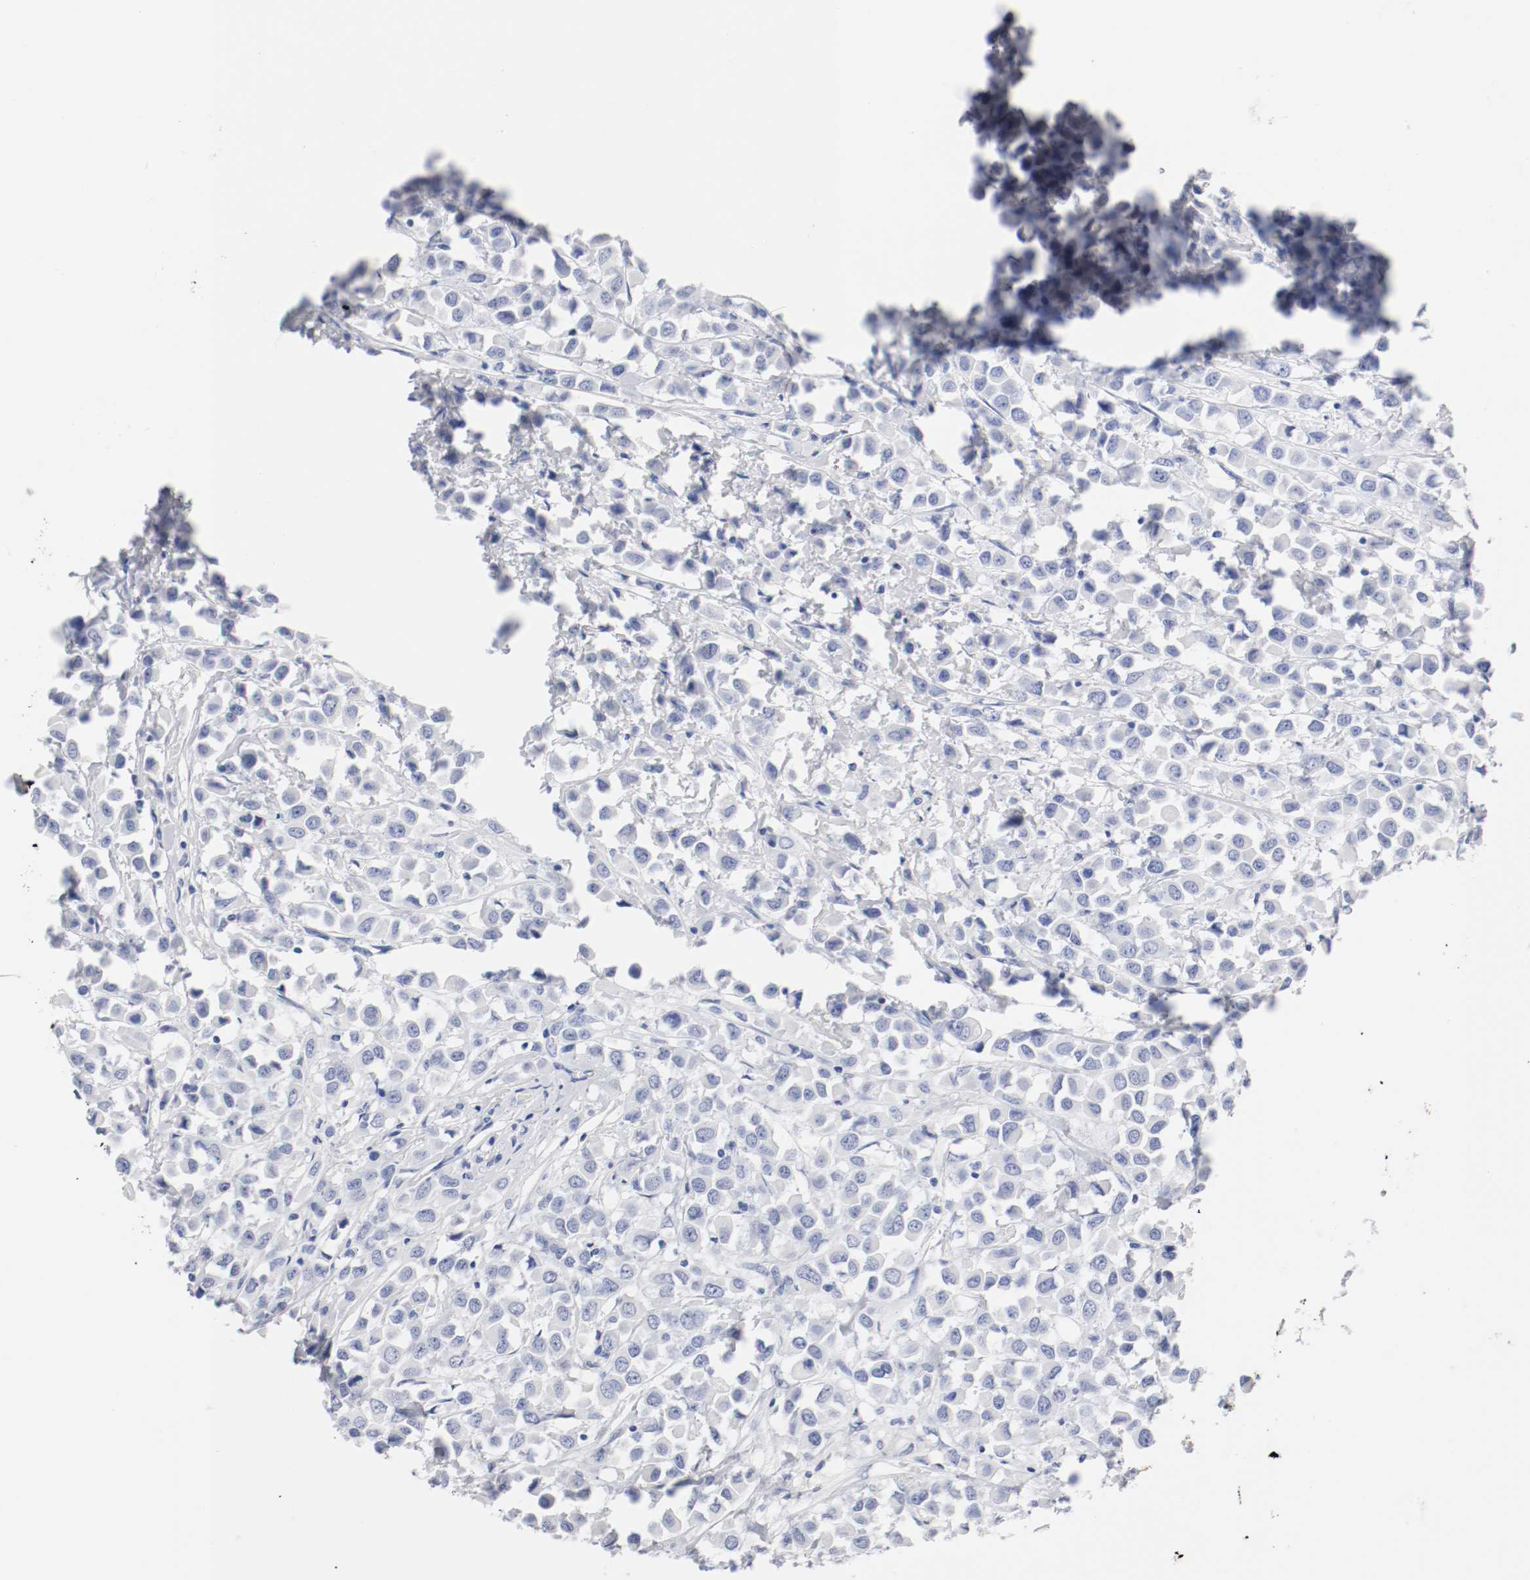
{"staining": {"intensity": "negative", "quantity": "none", "location": "none"}, "tissue": "breast cancer", "cell_type": "Tumor cells", "image_type": "cancer", "snomed": [{"axis": "morphology", "description": "Duct carcinoma"}, {"axis": "topography", "description": "Breast"}], "caption": "Photomicrograph shows no protein expression in tumor cells of breast infiltrating ductal carcinoma tissue.", "gene": "GAD1", "patient": {"sex": "female", "age": 61}}